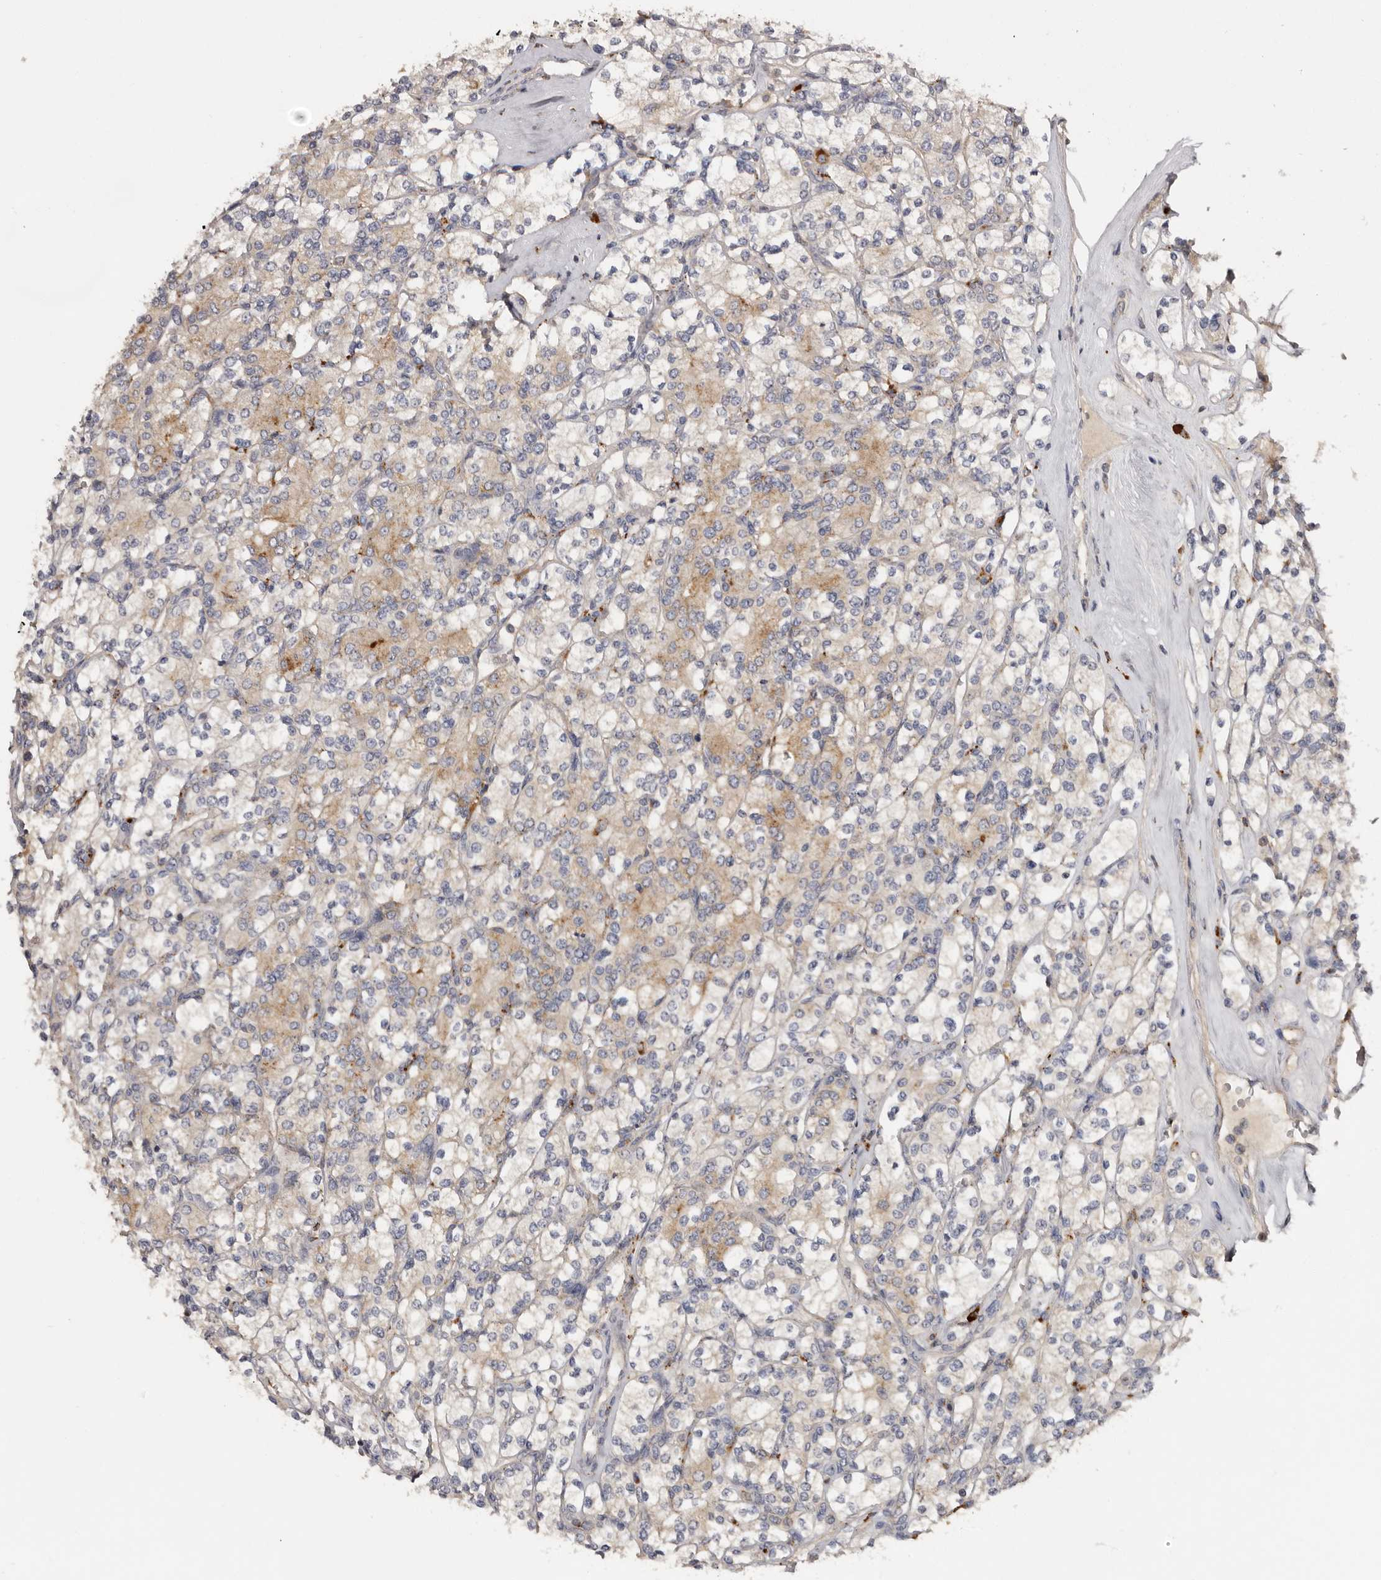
{"staining": {"intensity": "weak", "quantity": "25%-75%", "location": "cytoplasmic/membranous"}, "tissue": "renal cancer", "cell_type": "Tumor cells", "image_type": "cancer", "snomed": [{"axis": "morphology", "description": "Adenocarcinoma, NOS"}, {"axis": "topography", "description": "Kidney"}], "caption": "This histopathology image shows IHC staining of renal adenocarcinoma, with low weak cytoplasmic/membranous positivity in about 25%-75% of tumor cells.", "gene": "DAP", "patient": {"sex": "male", "age": 77}}